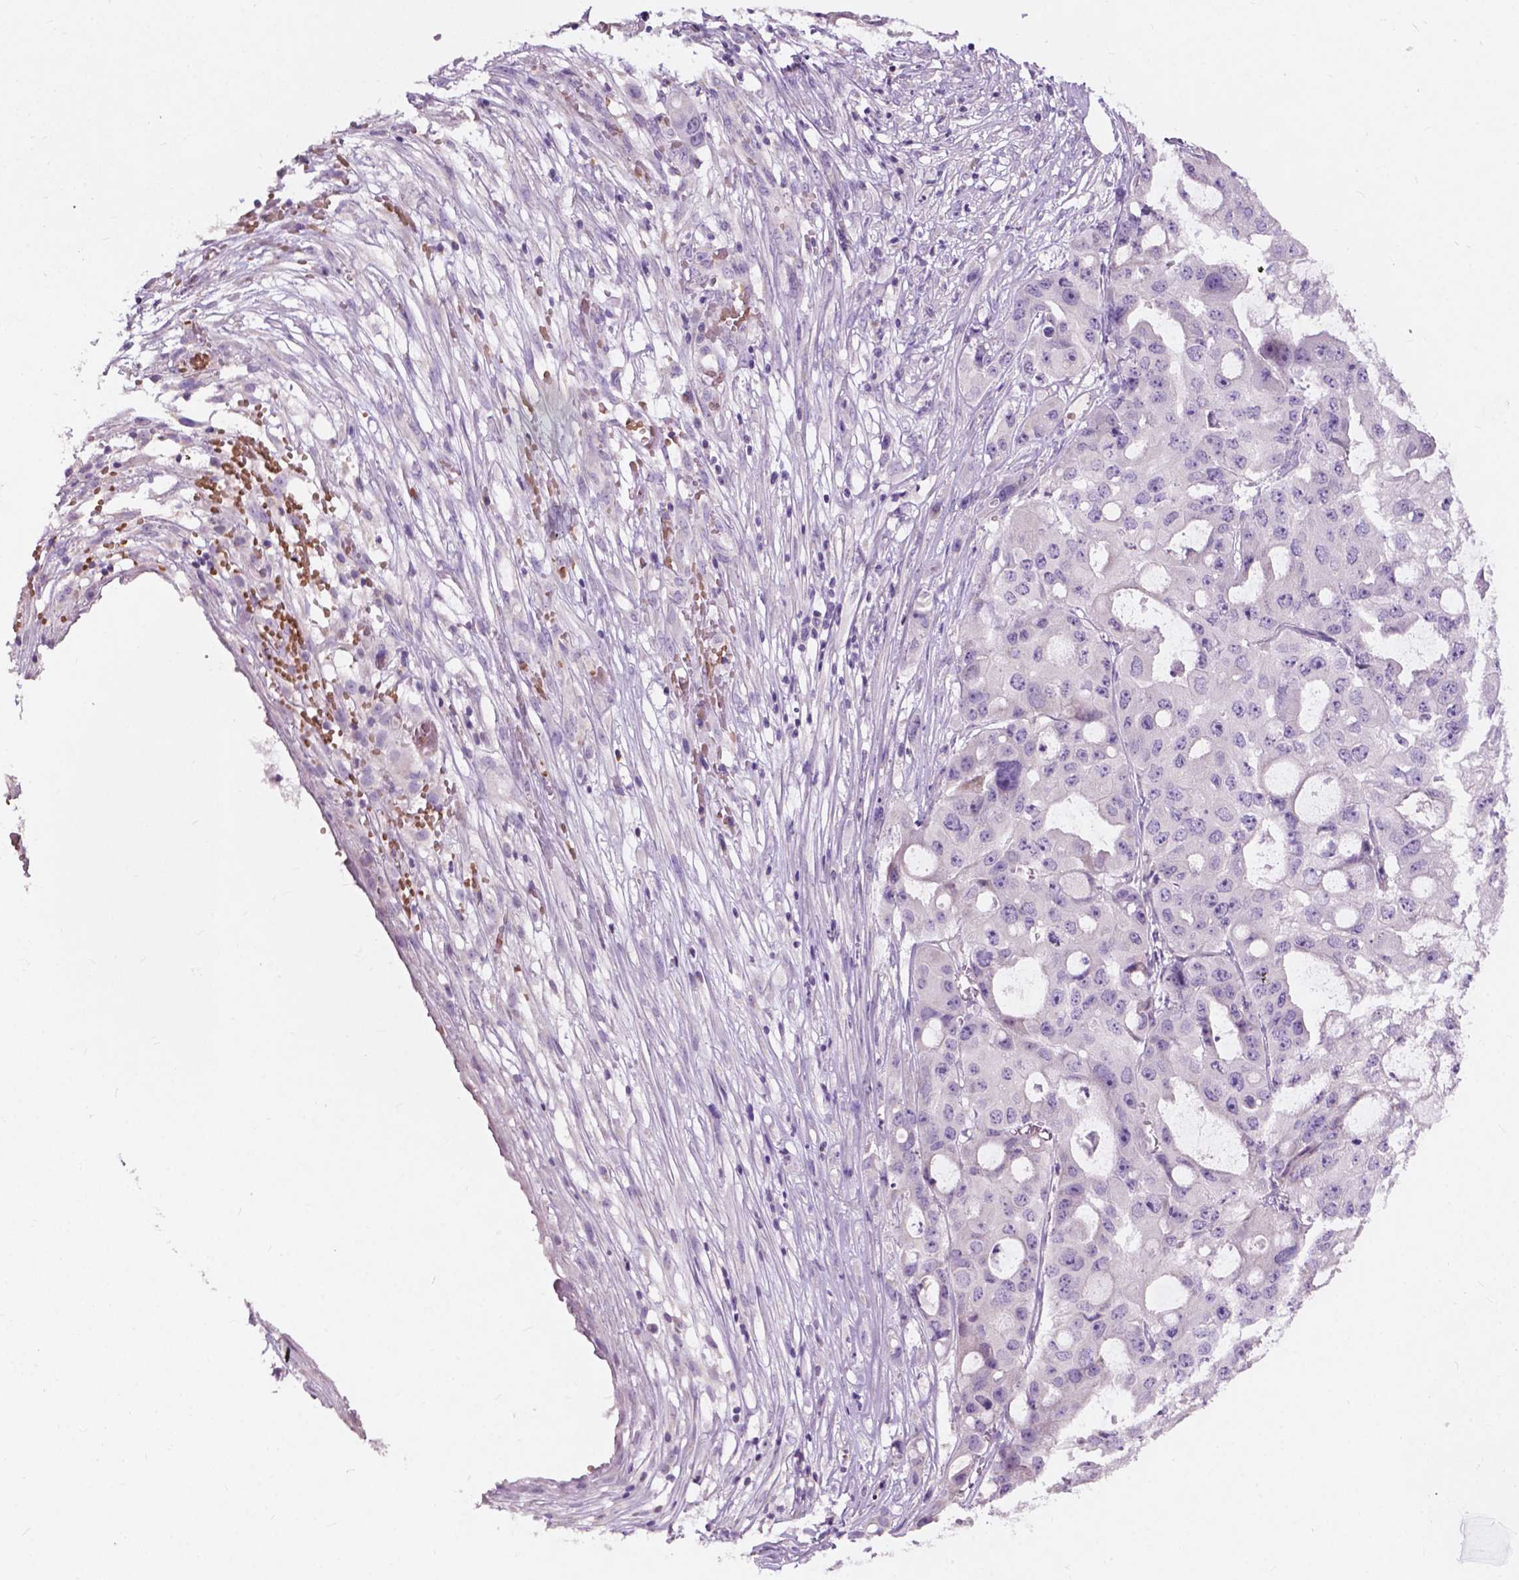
{"staining": {"intensity": "negative", "quantity": "none", "location": "none"}, "tissue": "ovarian cancer", "cell_type": "Tumor cells", "image_type": "cancer", "snomed": [{"axis": "morphology", "description": "Cystadenocarcinoma, serous, NOS"}, {"axis": "topography", "description": "Ovary"}], "caption": "Photomicrograph shows no significant protein expression in tumor cells of ovarian cancer.", "gene": "NDUFS1", "patient": {"sex": "female", "age": 56}}